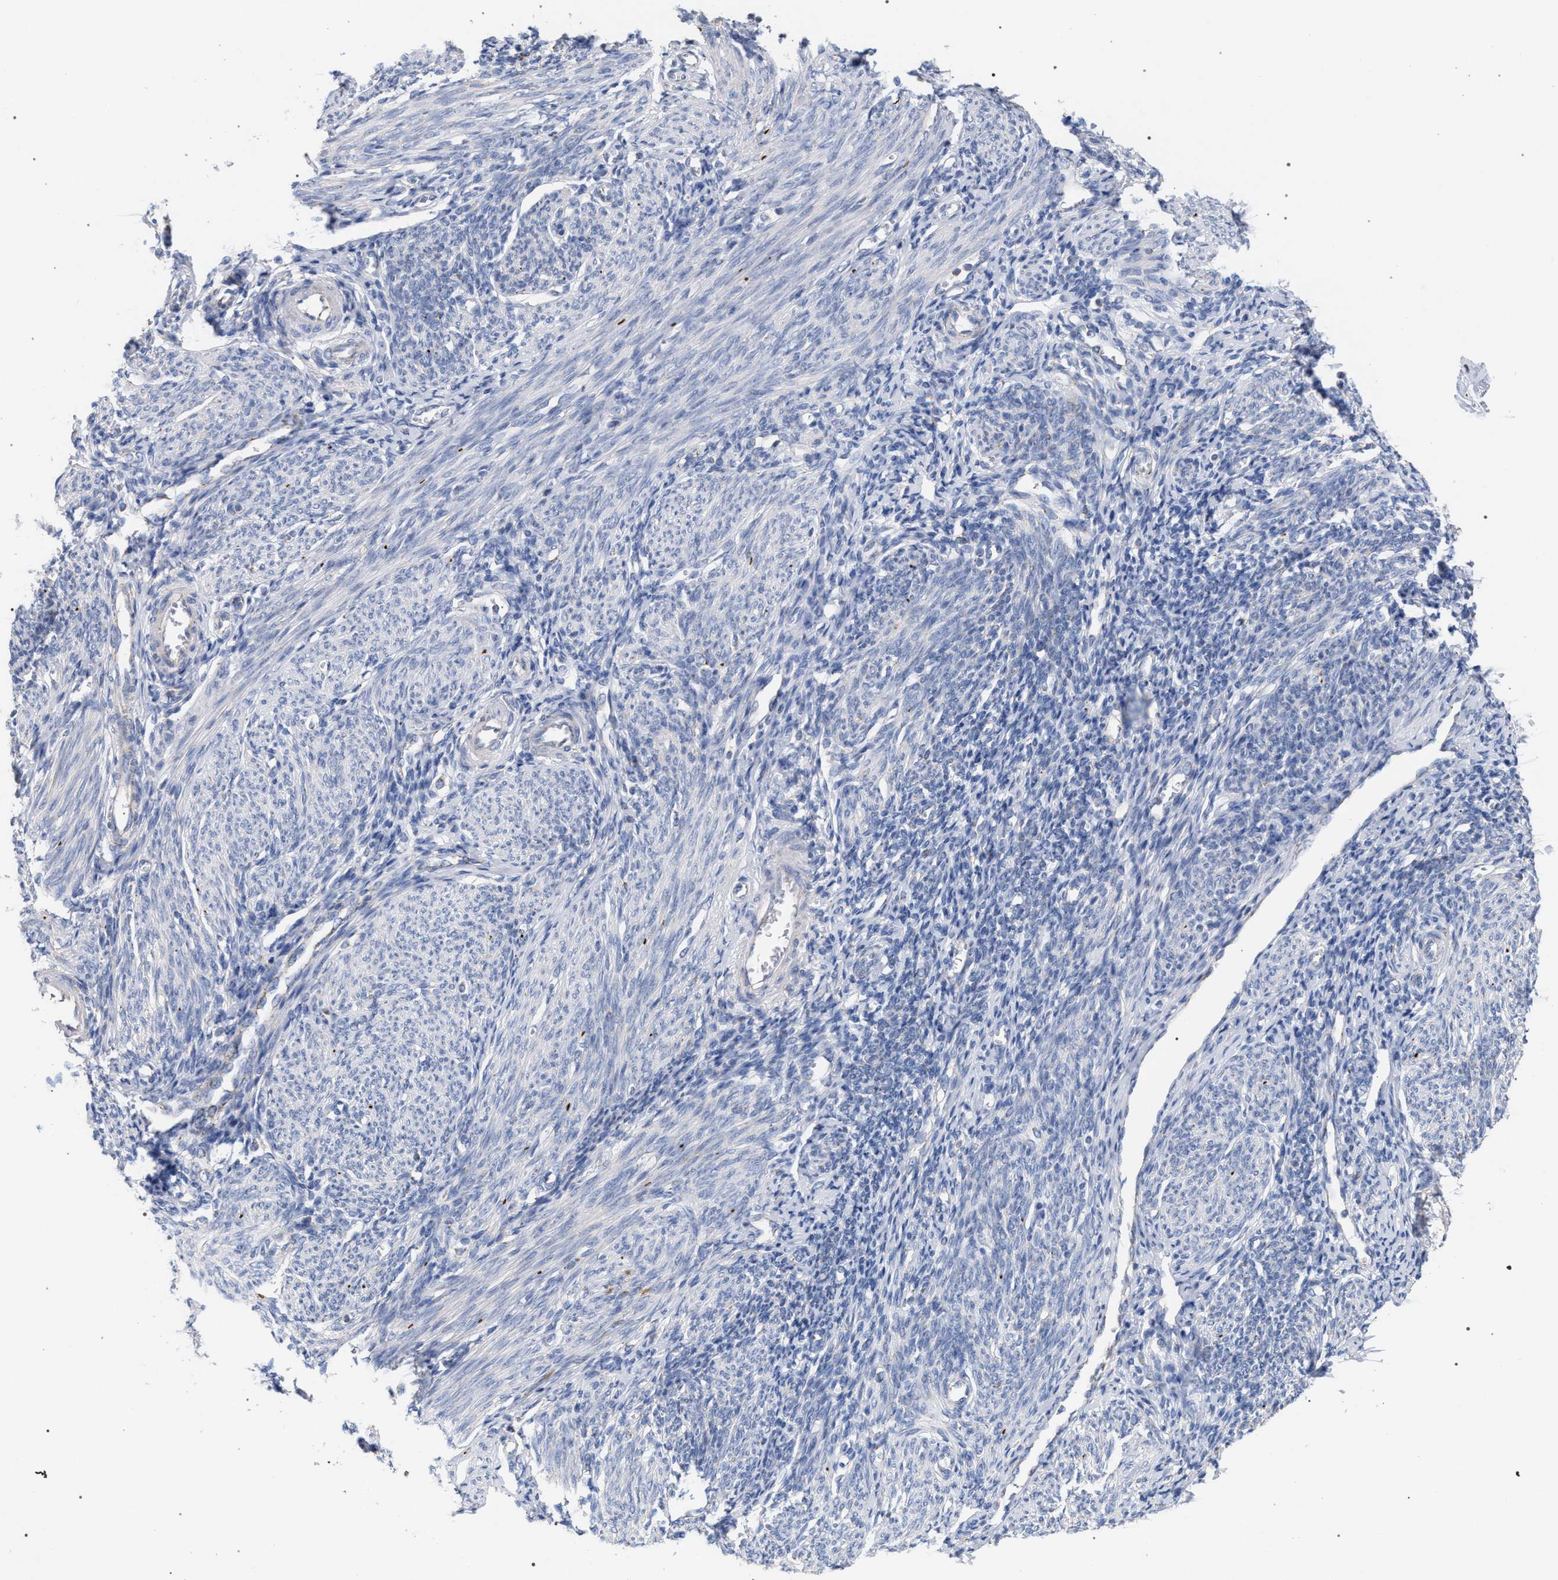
{"staining": {"intensity": "negative", "quantity": "none", "location": "none"}, "tissue": "endometrium", "cell_type": "Cells in endometrial stroma", "image_type": "normal", "snomed": [{"axis": "morphology", "description": "Normal tissue, NOS"}, {"axis": "morphology", "description": "Adenocarcinoma, NOS"}, {"axis": "topography", "description": "Endometrium"}], "caption": "Cells in endometrial stroma are negative for brown protein staining in benign endometrium. The staining was performed using DAB (3,3'-diaminobenzidine) to visualize the protein expression in brown, while the nuclei were stained in blue with hematoxylin (Magnification: 20x).", "gene": "ECI2", "patient": {"sex": "female", "age": 57}}